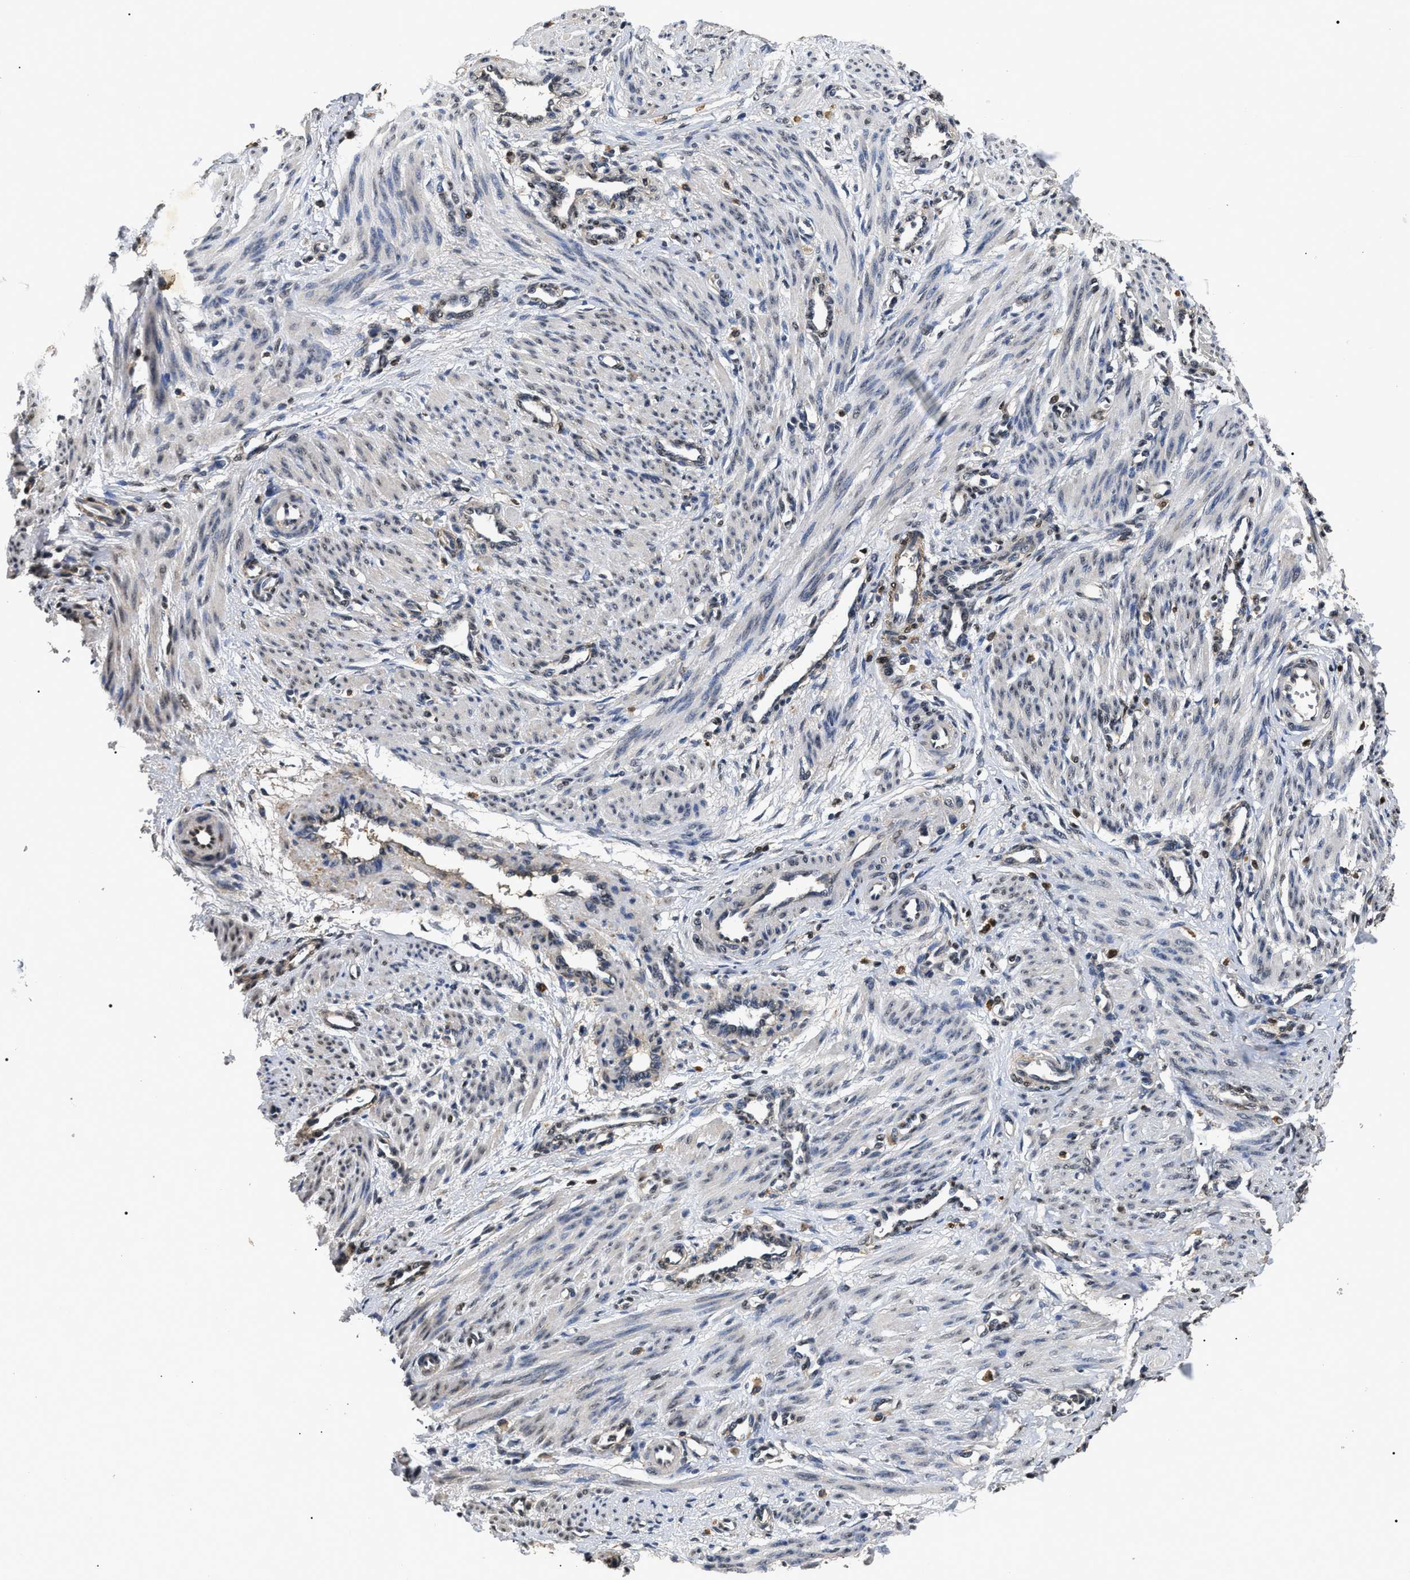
{"staining": {"intensity": "negative", "quantity": "none", "location": "none"}, "tissue": "smooth muscle", "cell_type": "Smooth muscle cells", "image_type": "normal", "snomed": [{"axis": "morphology", "description": "Normal tissue, NOS"}, {"axis": "topography", "description": "Endometrium"}], "caption": "Immunohistochemistry (IHC) histopathology image of normal smooth muscle stained for a protein (brown), which demonstrates no positivity in smooth muscle cells.", "gene": "ANP32E", "patient": {"sex": "female", "age": 33}}